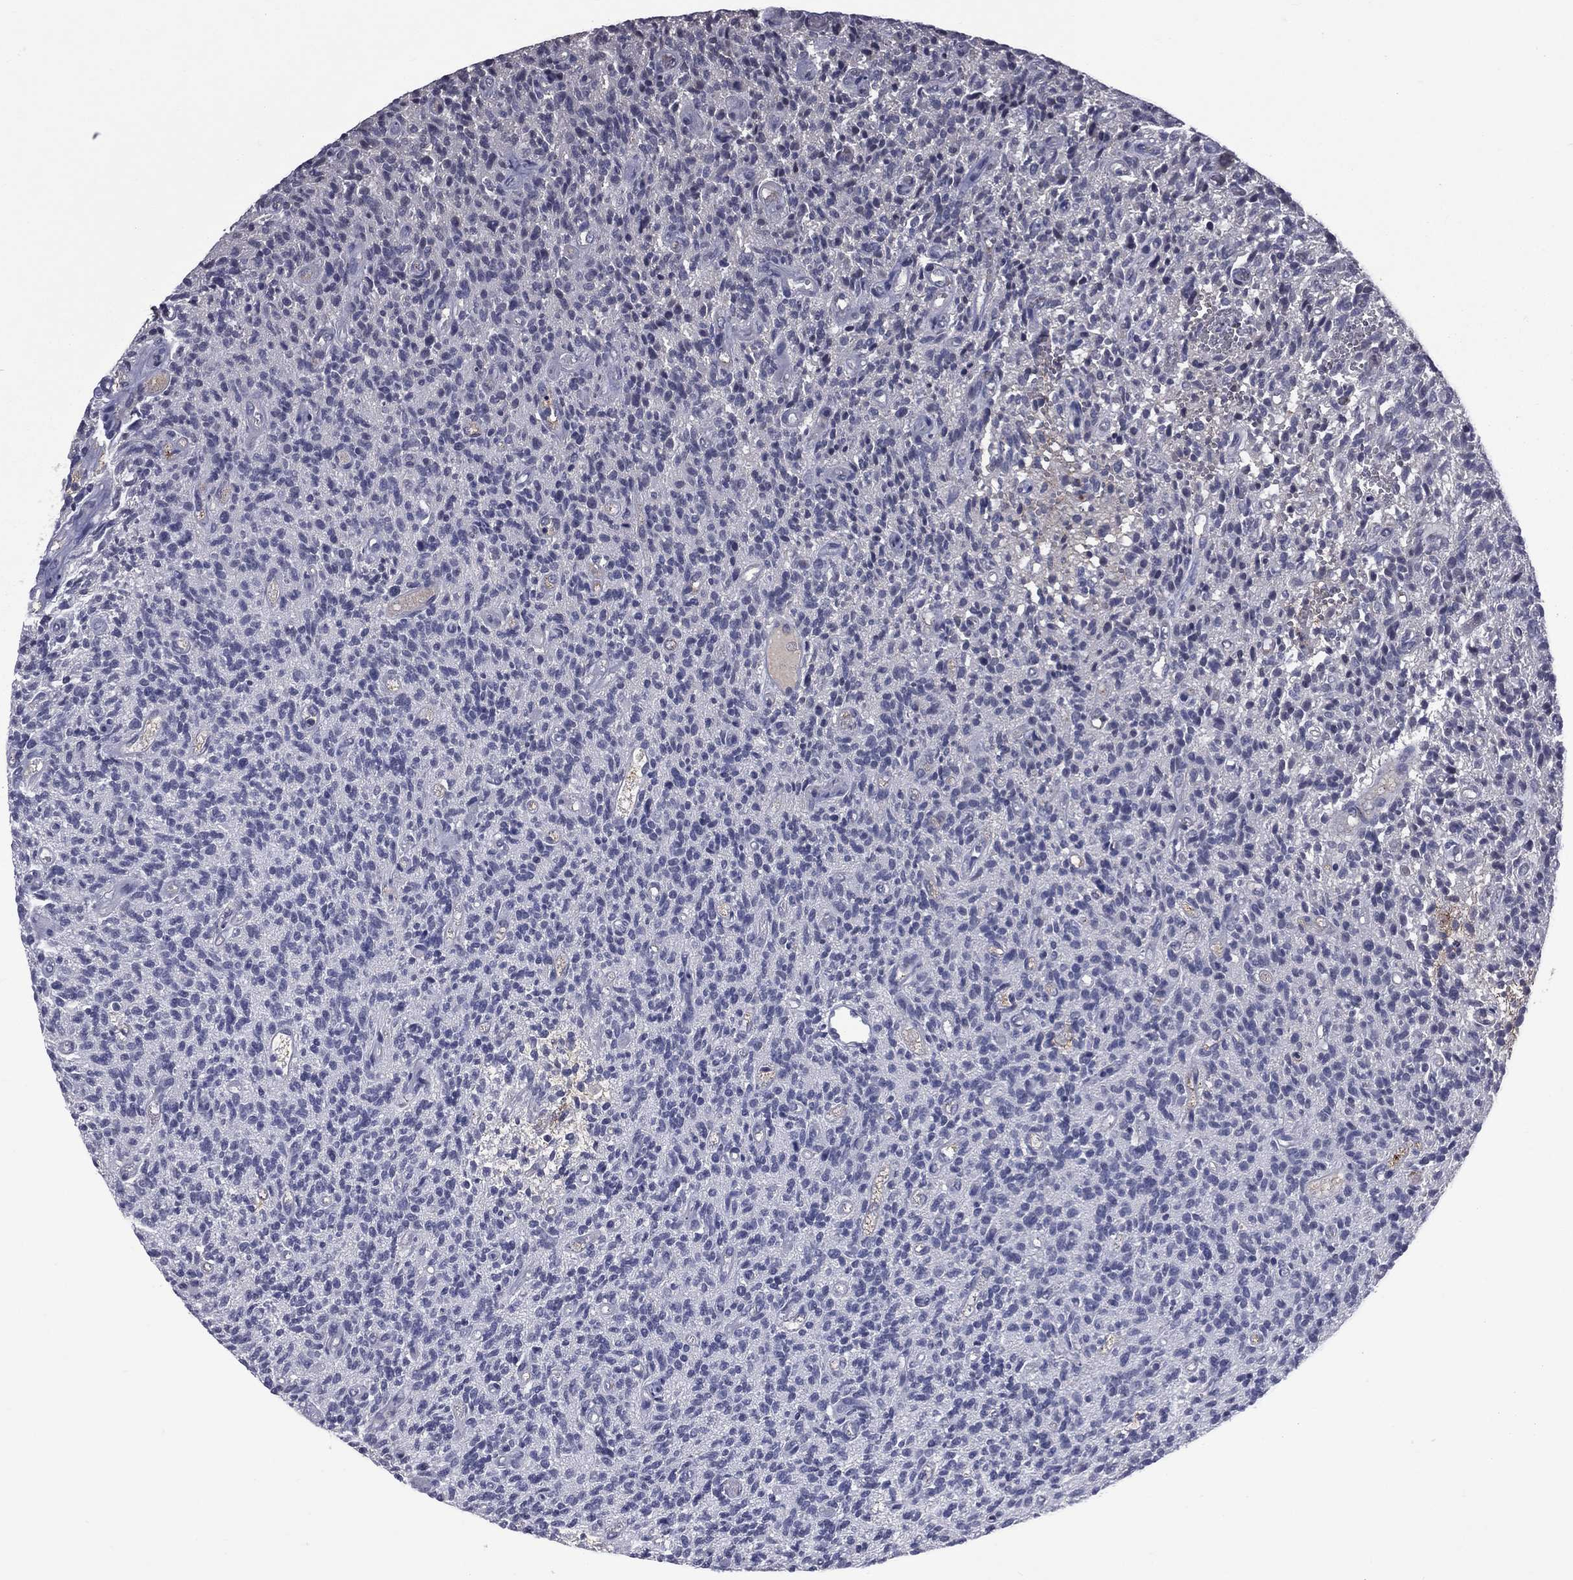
{"staining": {"intensity": "negative", "quantity": "none", "location": "none"}, "tissue": "glioma", "cell_type": "Tumor cells", "image_type": "cancer", "snomed": [{"axis": "morphology", "description": "Glioma, malignant, High grade"}, {"axis": "topography", "description": "Brain"}], "caption": "DAB (3,3'-diaminobenzidine) immunohistochemical staining of human glioma reveals no significant staining in tumor cells.", "gene": "DSG4", "patient": {"sex": "male", "age": 64}}